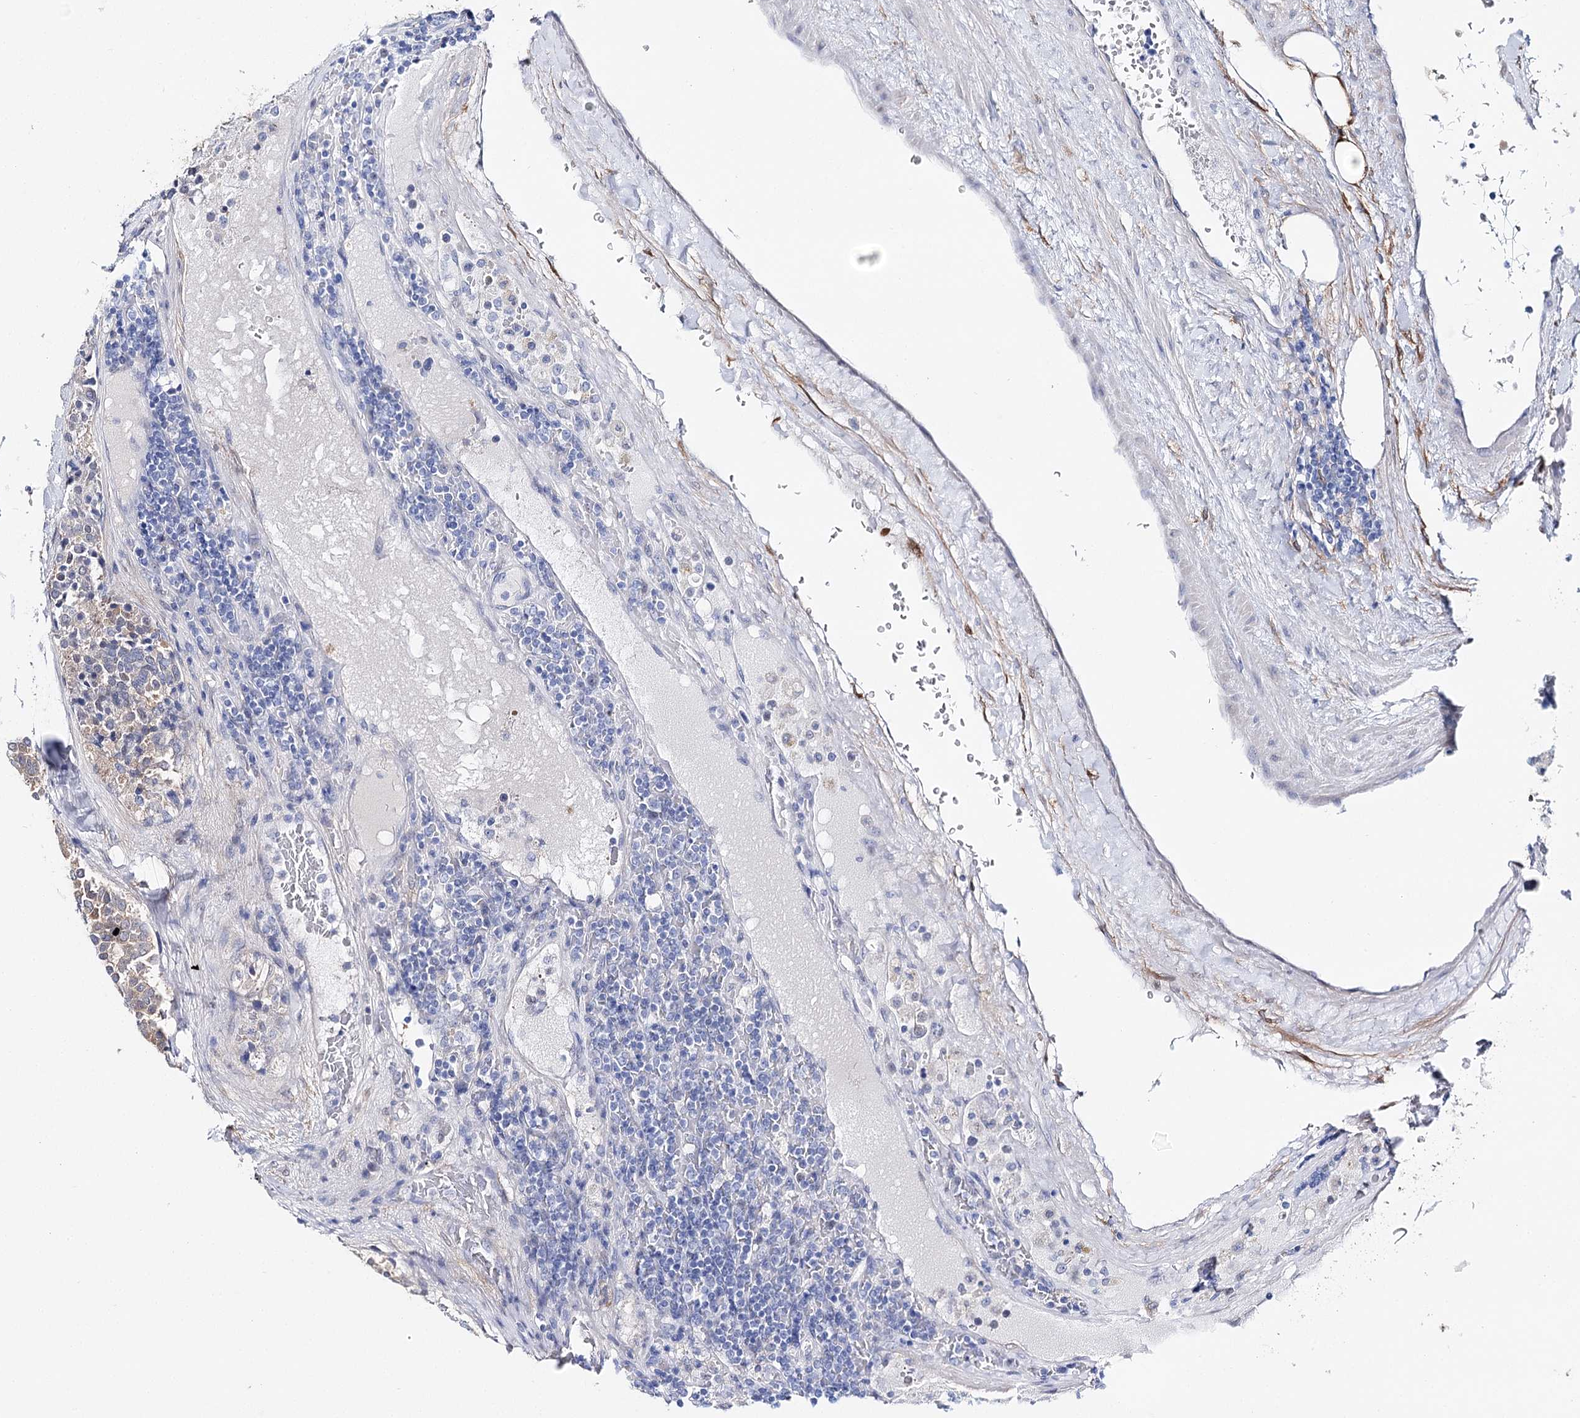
{"staining": {"intensity": "weak", "quantity": "25%-75%", "location": "cytoplasmic/membranous"}, "tissue": "carcinoid", "cell_type": "Tumor cells", "image_type": "cancer", "snomed": [{"axis": "morphology", "description": "Carcinoid, malignant, NOS"}, {"axis": "topography", "description": "Pancreas"}], "caption": "Weak cytoplasmic/membranous protein staining is identified in about 25%-75% of tumor cells in carcinoid.", "gene": "UGDH", "patient": {"sex": "female", "age": 54}}